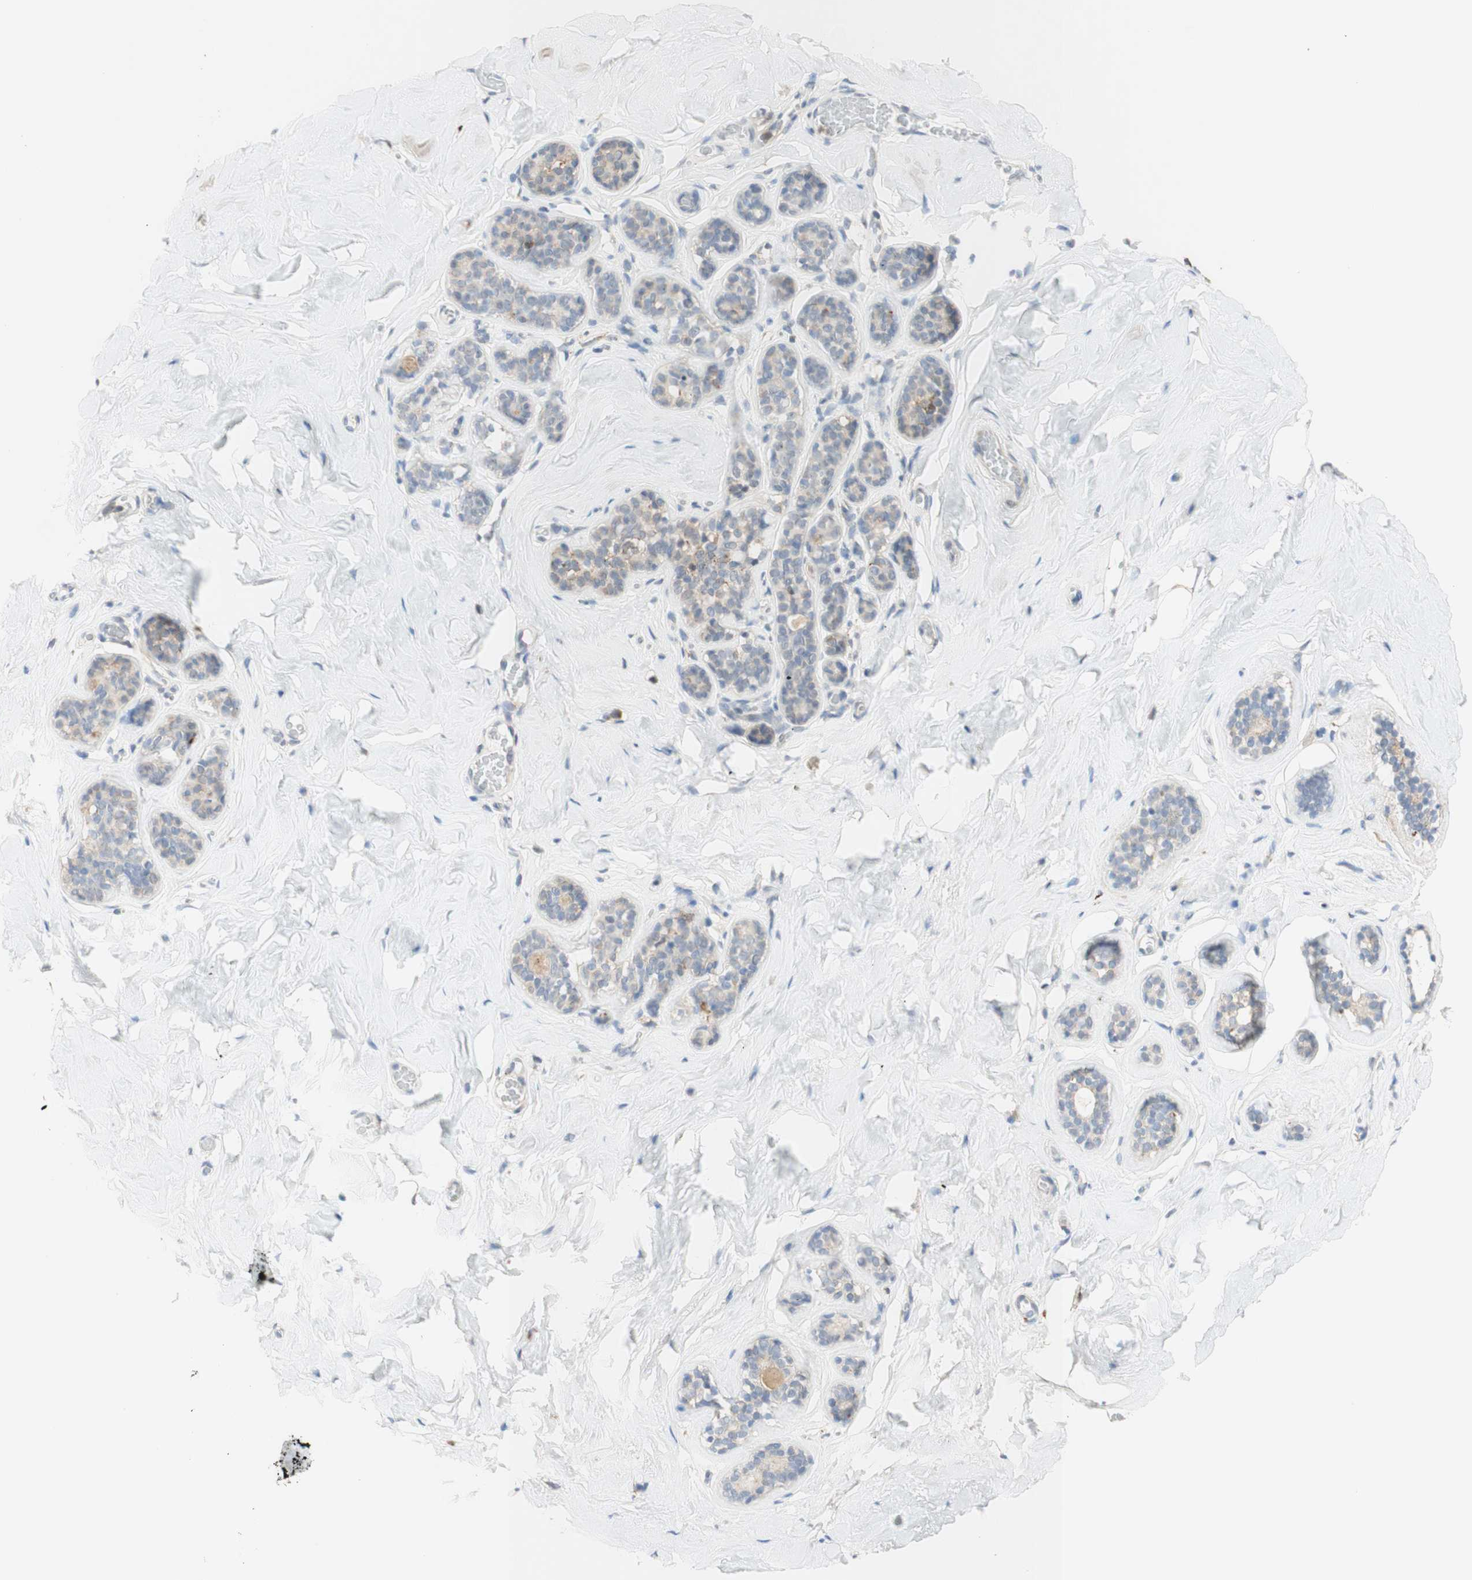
{"staining": {"intensity": "negative", "quantity": "none", "location": "none"}, "tissue": "breast", "cell_type": "Adipocytes", "image_type": "normal", "snomed": [{"axis": "morphology", "description": "Normal tissue, NOS"}, {"axis": "topography", "description": "Breast"}], "caption": "Breast stained for a protein using immunohistochemistry shows no positivity adipocytes.", "gene": "GAPT", "patient": {"sex": "female", "age": 75}}